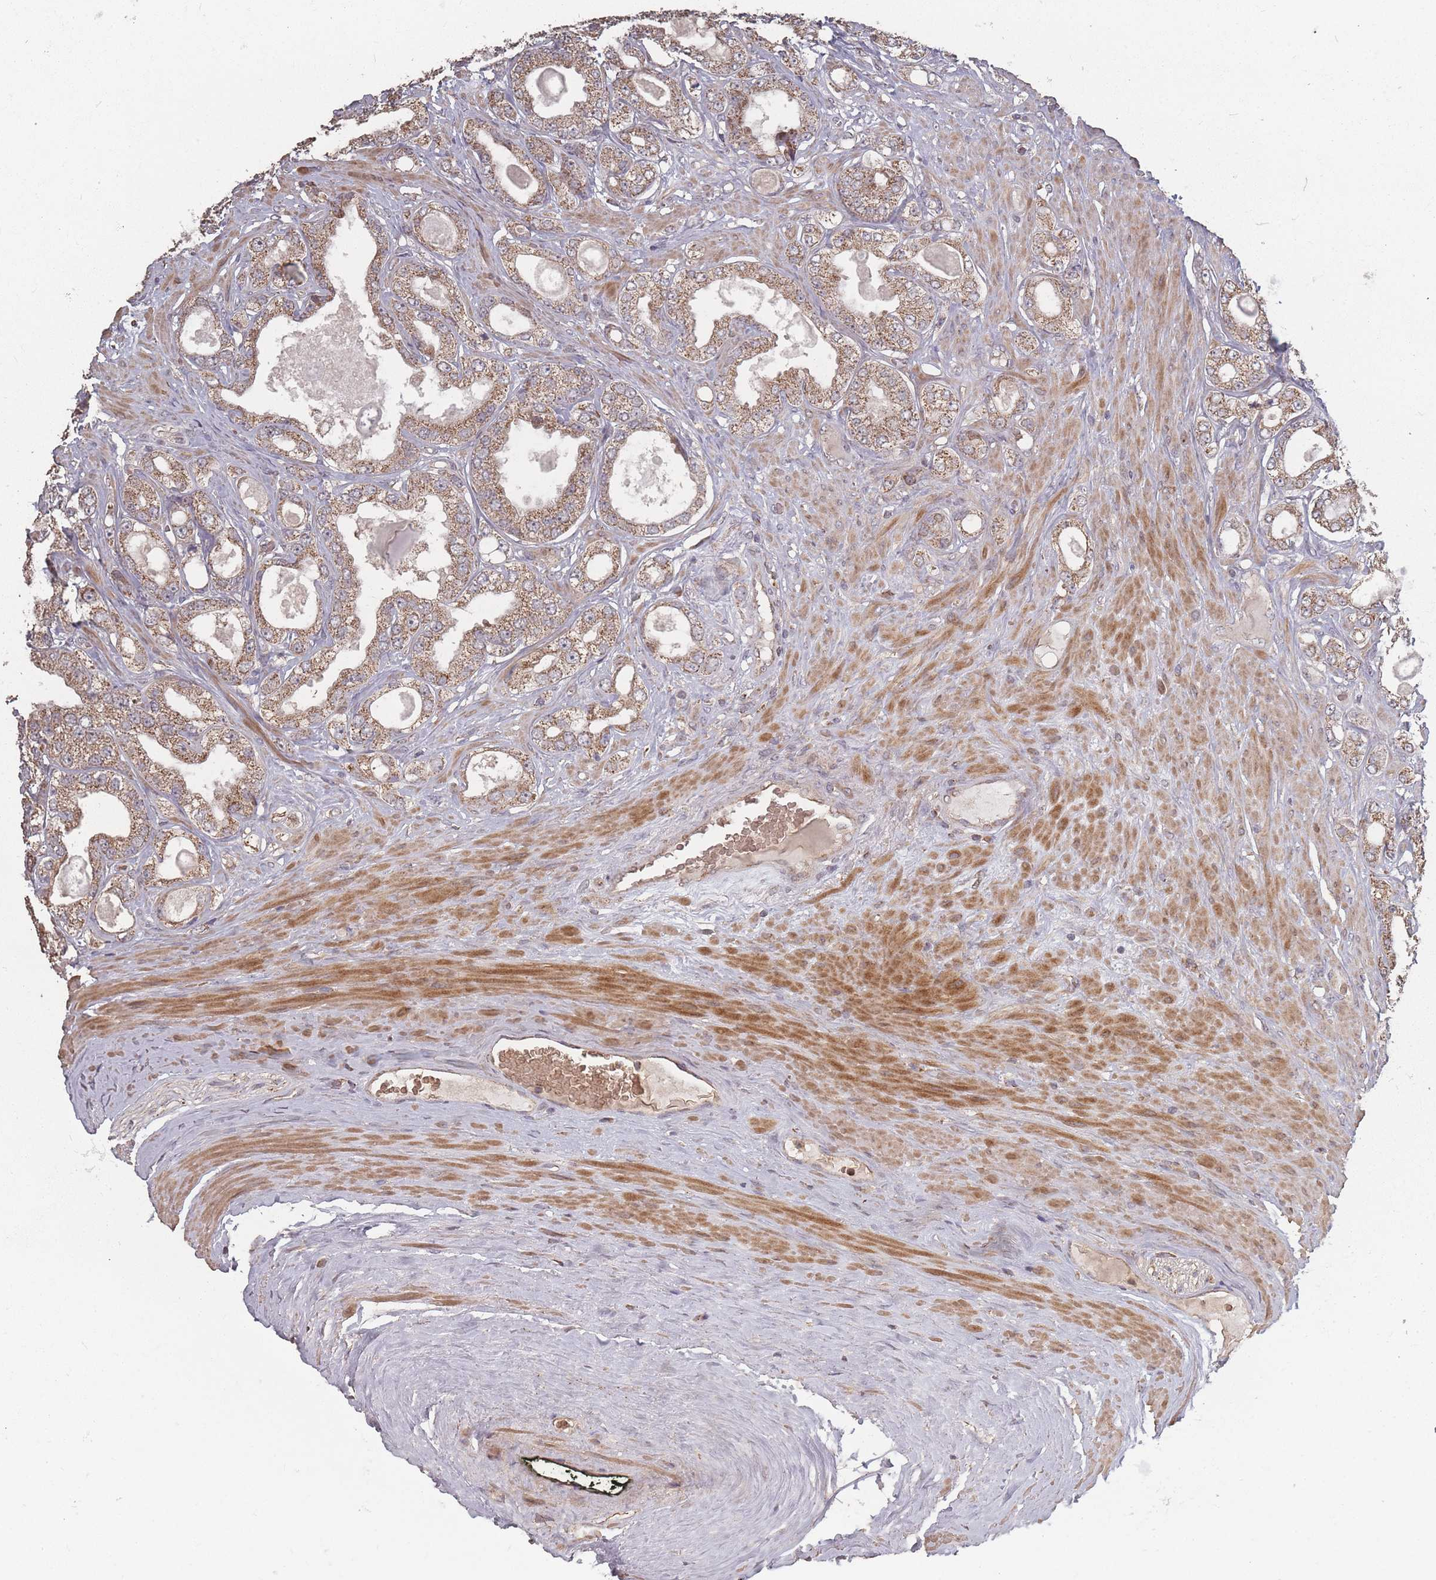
{"staining": {"intensity": "moderate", "quantity": ">75%", "location": "cytoplasmic/membranous"}, "tissue": "prostate cancer", "cell_type": "Tumor cells", "image_type": "cancer", "snomed": [{"axis": "morphology", "description": "Adenocarcinoma, Low grade"}, {"axis": "topography", "description": "Prostate"}], "caption": "A brown stain shows moderate cytoplasmic/membranous expression of a protein in prostate cancer (adenocarcinoma (low-grade)) tumor cells. The staining is performed using DAB (3,3'-diaminobenzidine) brown chromogen to label protein expression. The nuclei are counter-stained blue using hematoxylin.", "gene": "LYRM7", "patient": {"sex": "male", "age": 63}}